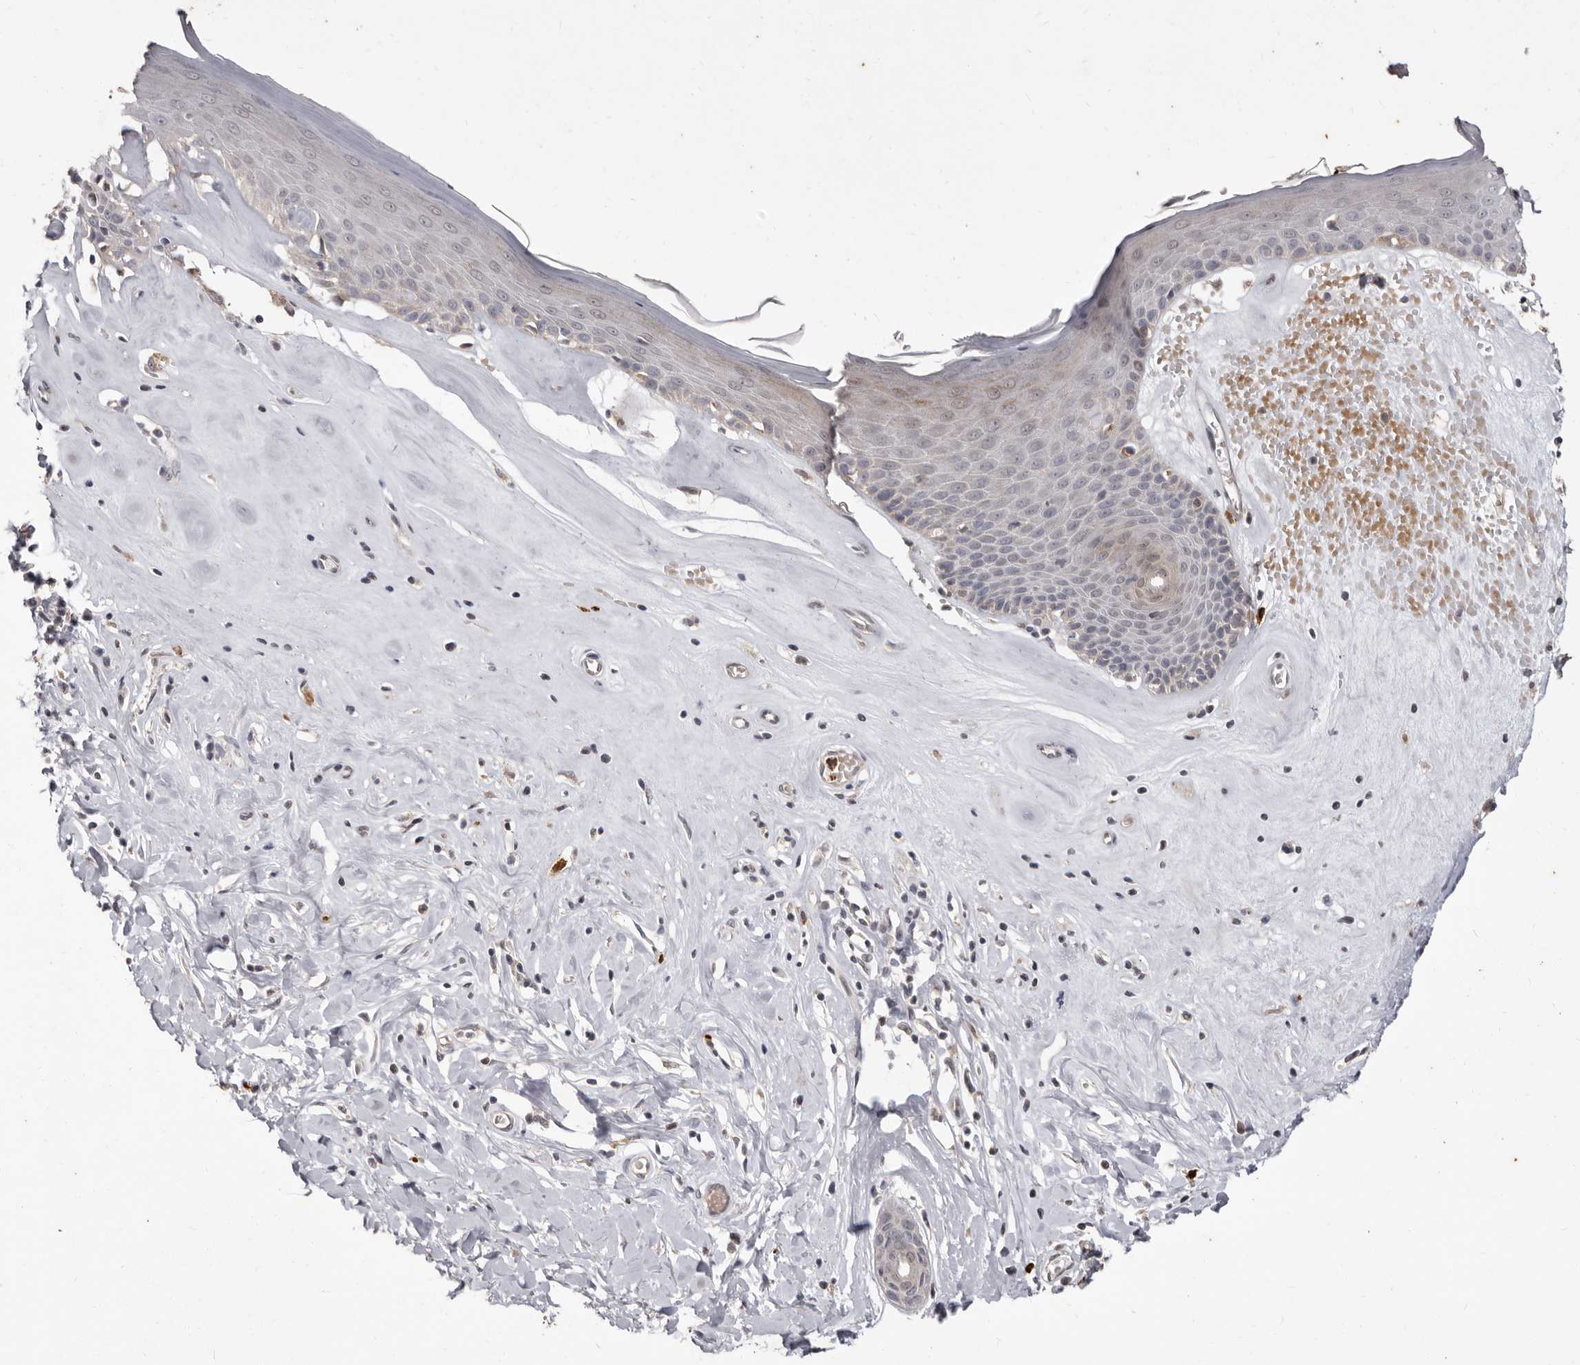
{"staining": {"intensity": "strong", "quantity": "25%-75%", "location": "cytoplasmic/membranous"}, "tissue": "skin", "cell_type": "Epidermal cells", "image_type": "normal", "snomed": [{"axis": "morphology", "description": "Normal tissue, NOS"}, {"axis": "morphology", "description": "Inflammation, NOS"}, {"axis": "topography", "description": "Vulva"}], "caption": "Protein expression analysis of benign human skin reveals strong cytoplasmic/membranous expression in about 25%-75% of epidermal cells.", "gene": "ACLY", "patient": {"sex": "female", "age": 84}}